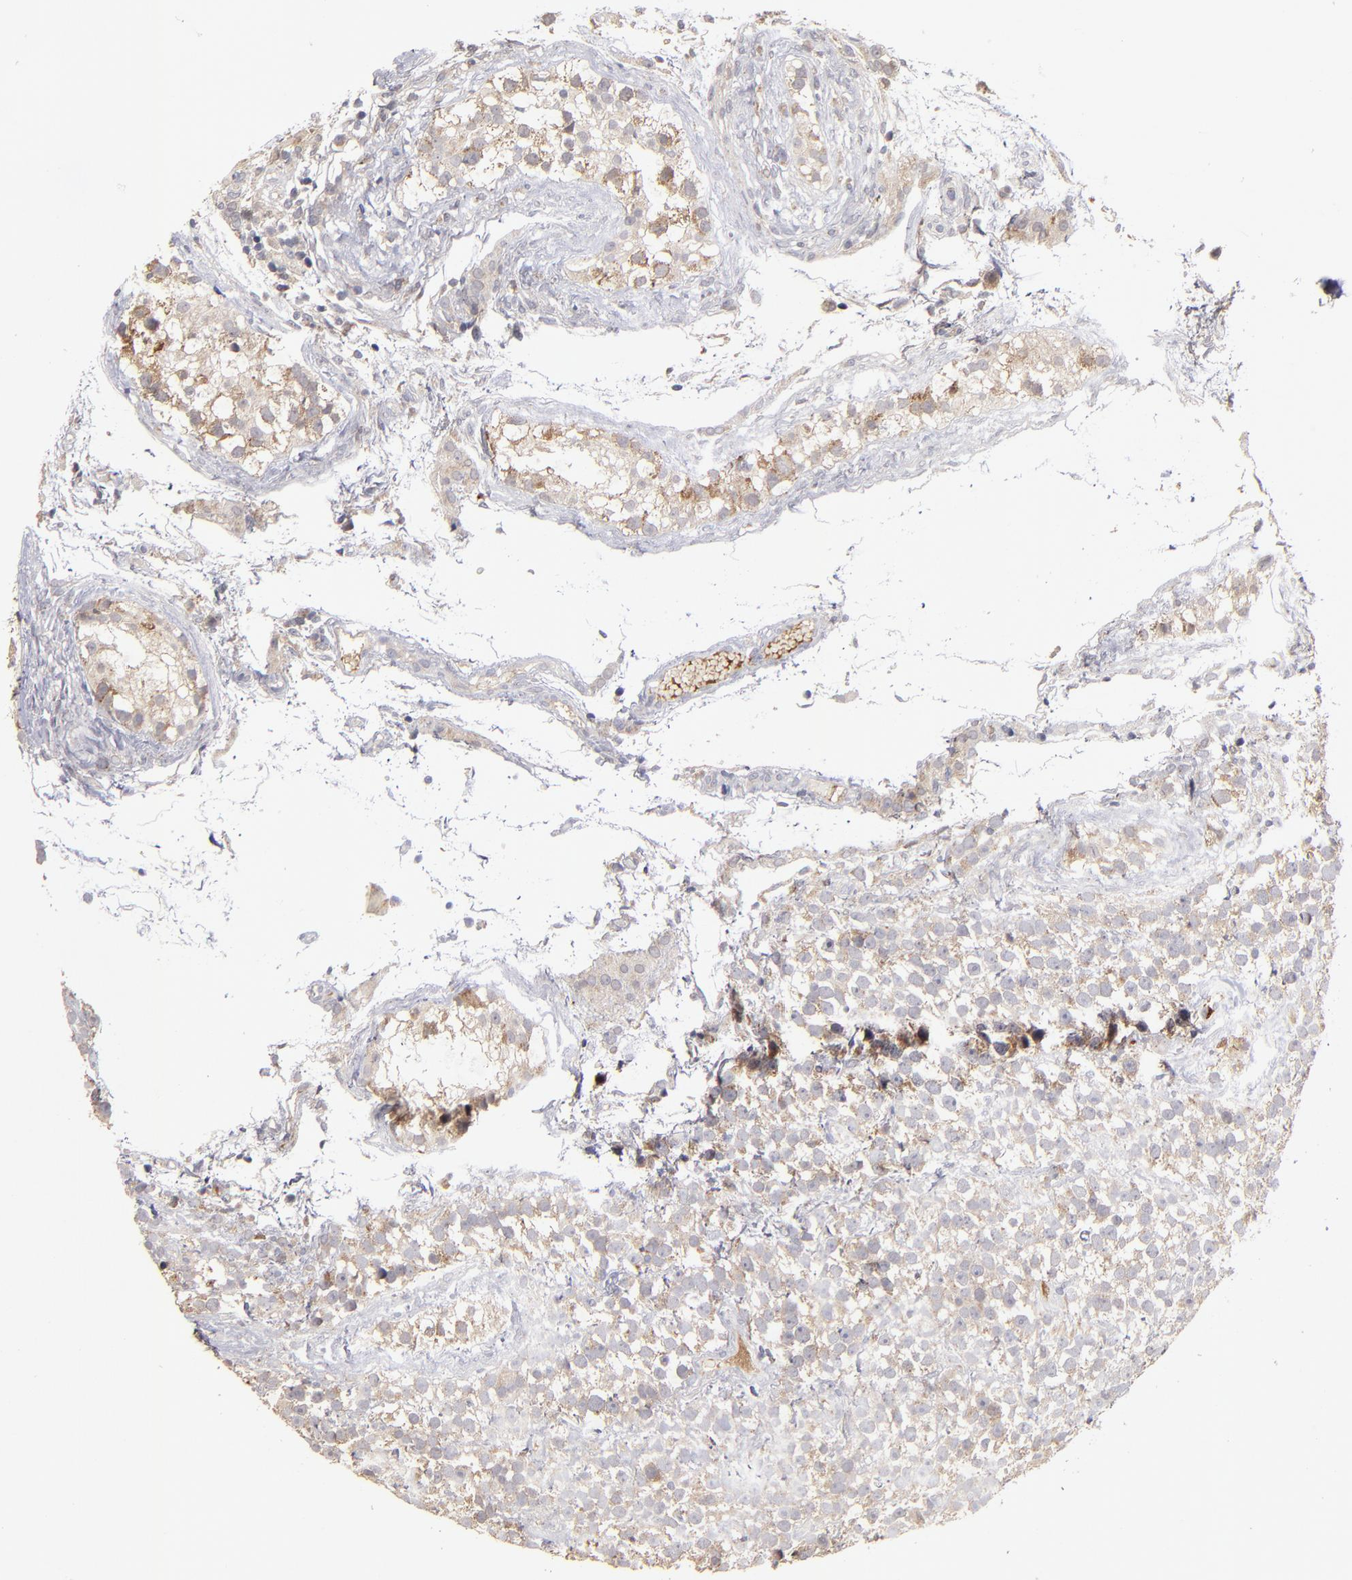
{"staining": {"intensity": "weak", "quantity": "25%-75%", "location": "cytoplasmic/membranous"}, "tissue": "testis cancer", "cell_type": "Tumor cells", "image_type": "cancer", "snomed": [{"axis": "morphology", "description": "Seminoma, NOS"}, {"axis": "topography", "description": "Testis"}], "caption": "Testis cancer stained for a protein demonstrates weak cytoplasmic/membranous positivity in tumor cells. The staining was performed using DAB, with brown indicating positive protein expression. Nuclei are stained blue with hematoxylin.", "gene": "EXD2", "patient": {"sex": "male", "age": 25}}